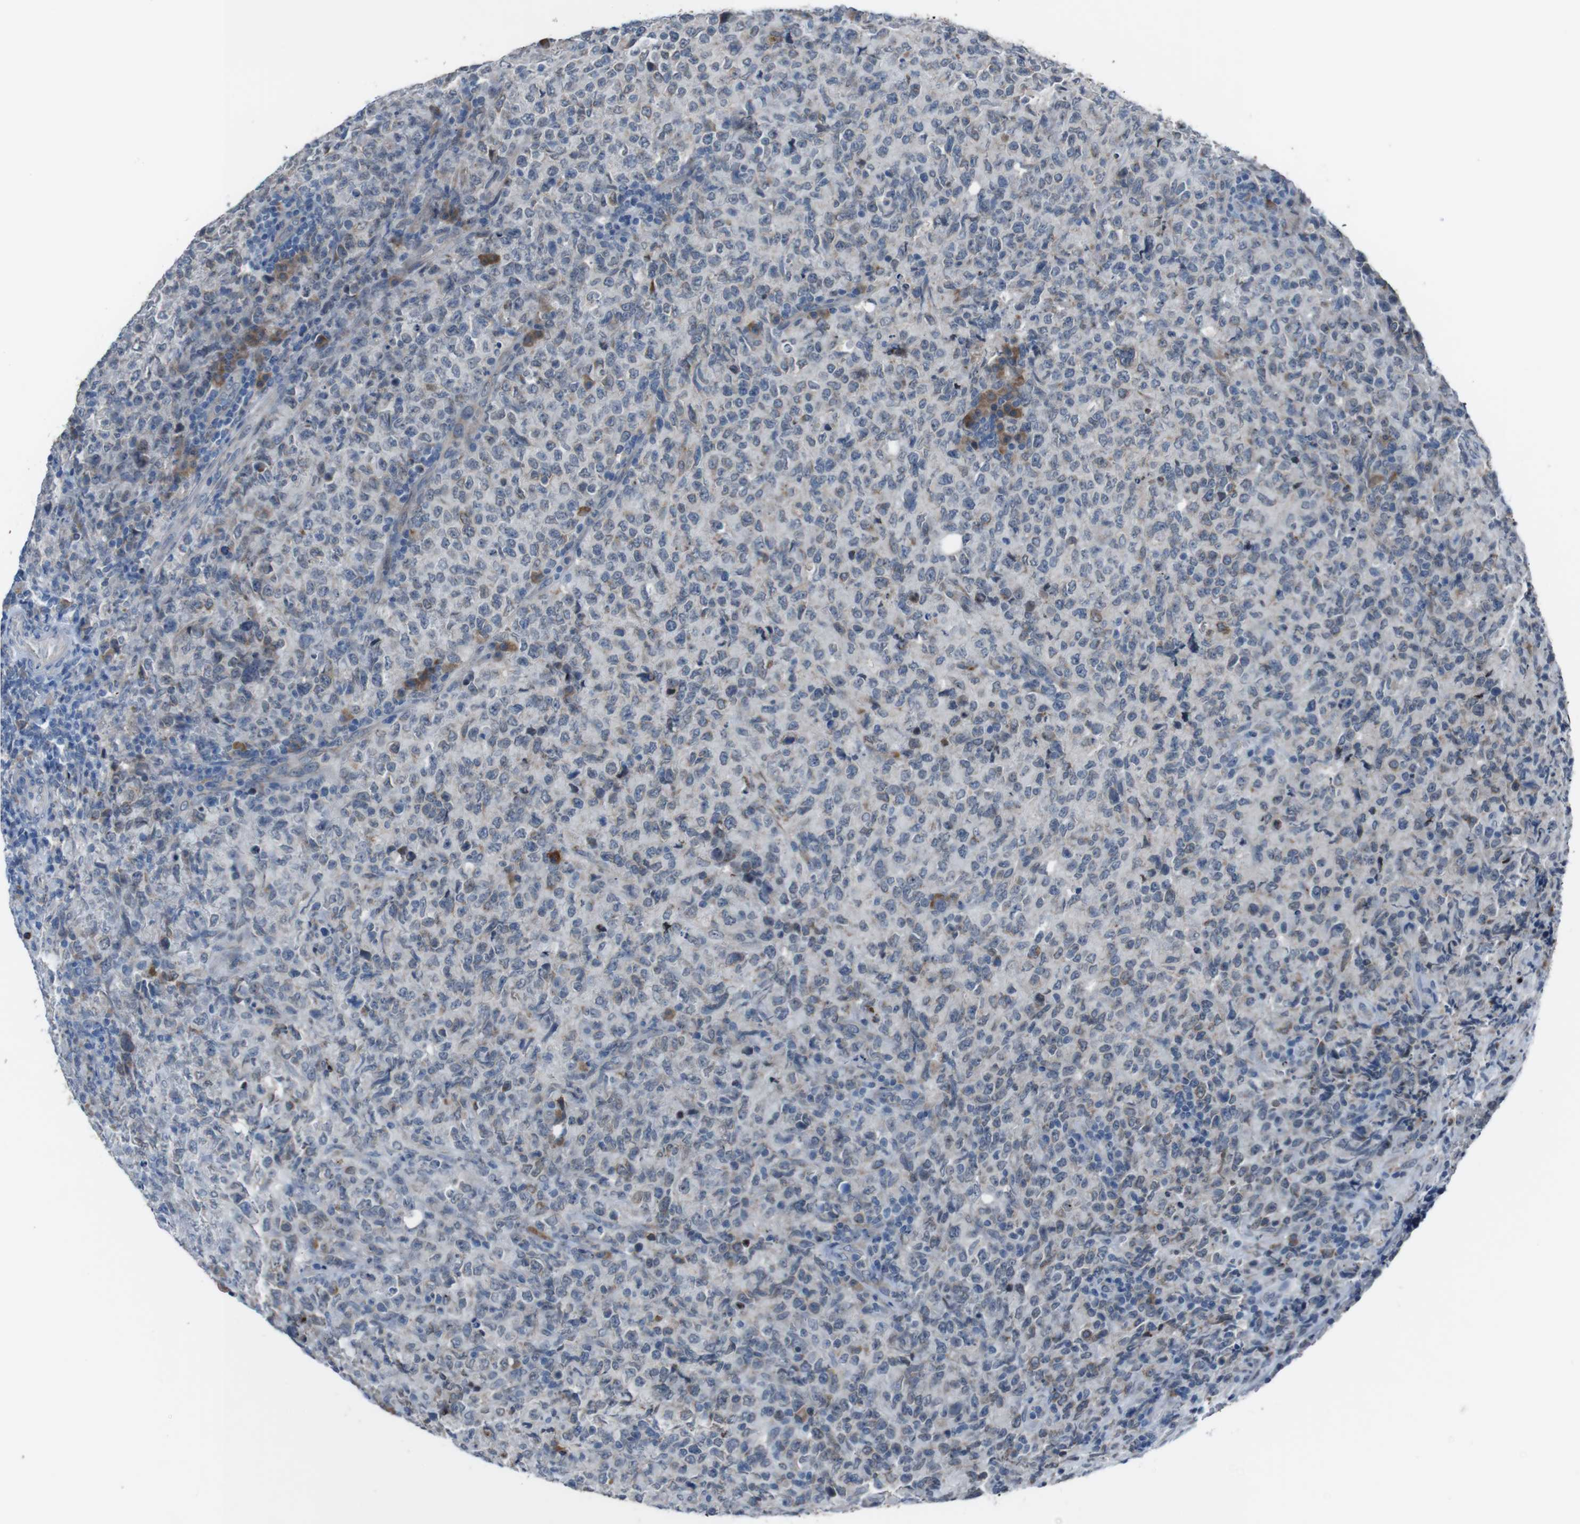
{"staining": {"intensity": "negative", "quantity": "none", "location": "none"}, "tissue": "lymphoma", "cell_type": "Tumor cells", "image_type": "cancer", "snomed": [{"axis": "morphology", "description": "Malignant lymphoma, non-Hodgkin's type, High grade"}, {"axis": "topography", "description": "Tonsil"}], "caption": "Immunohistochemistry (IHC) image of human lymphoma stained for a protein (brown), which shows no expression in tumor cells.", "gene": "CDH22", "patient": {"sex": "female", "age": 36}}